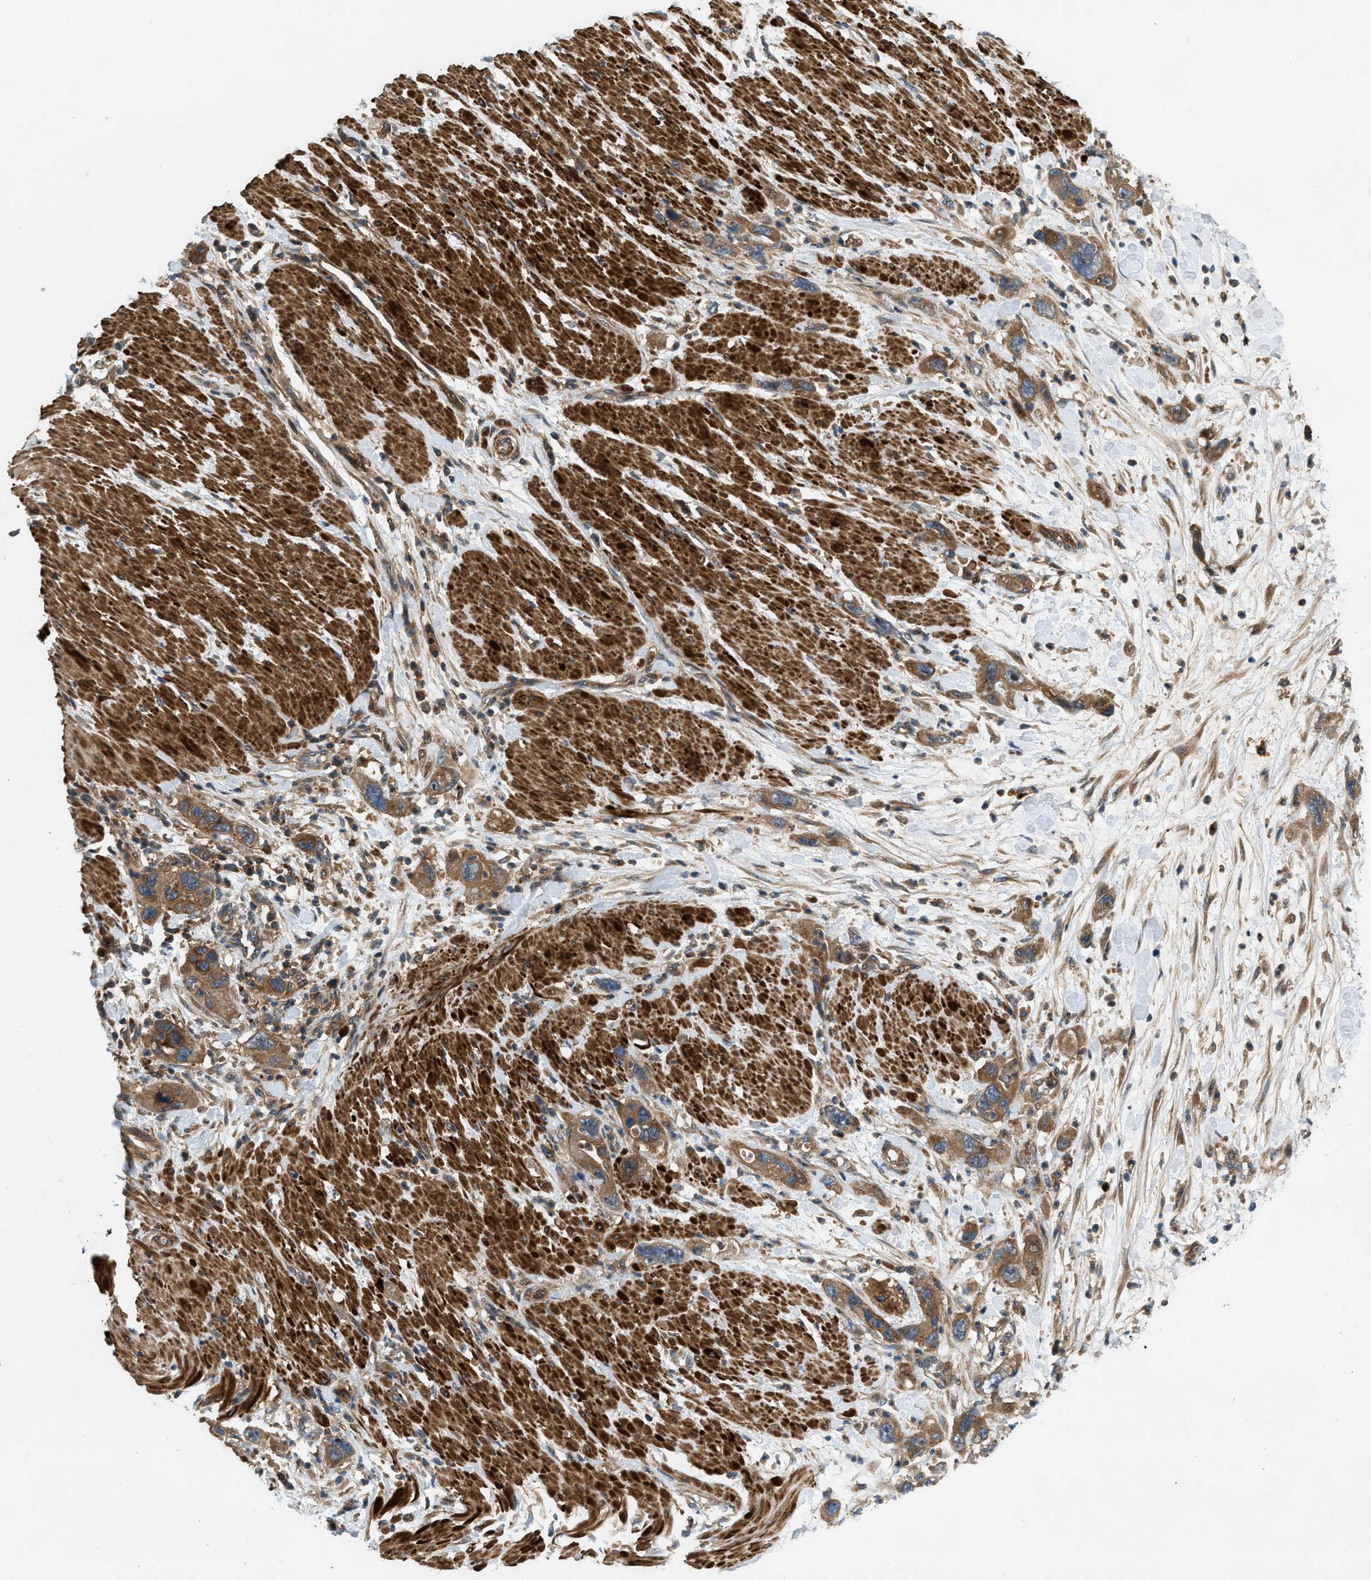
{"staining": {"intensity": "moderate", "quantity": ">75%", "location": "cytoplasmic/membranous"}, "tissue": "pancreatic cancer", "cell_type": "Tumor cells", "image_type": "cancer", "snomed": [{"axis": "morphology", "description": "Normal tissue, NOS"}, {"axis": "morphology", "description": "Adenocarcinoma, NOS"}, {"axis": "topography", "description": "Pancreas"}], "caption": "Pancreatic adenocarcinoma stained with a protein marker shows moderate staining in tumor cells.", "gene": "CNNM3", "patient": {"sex": "female", "age": 71}}